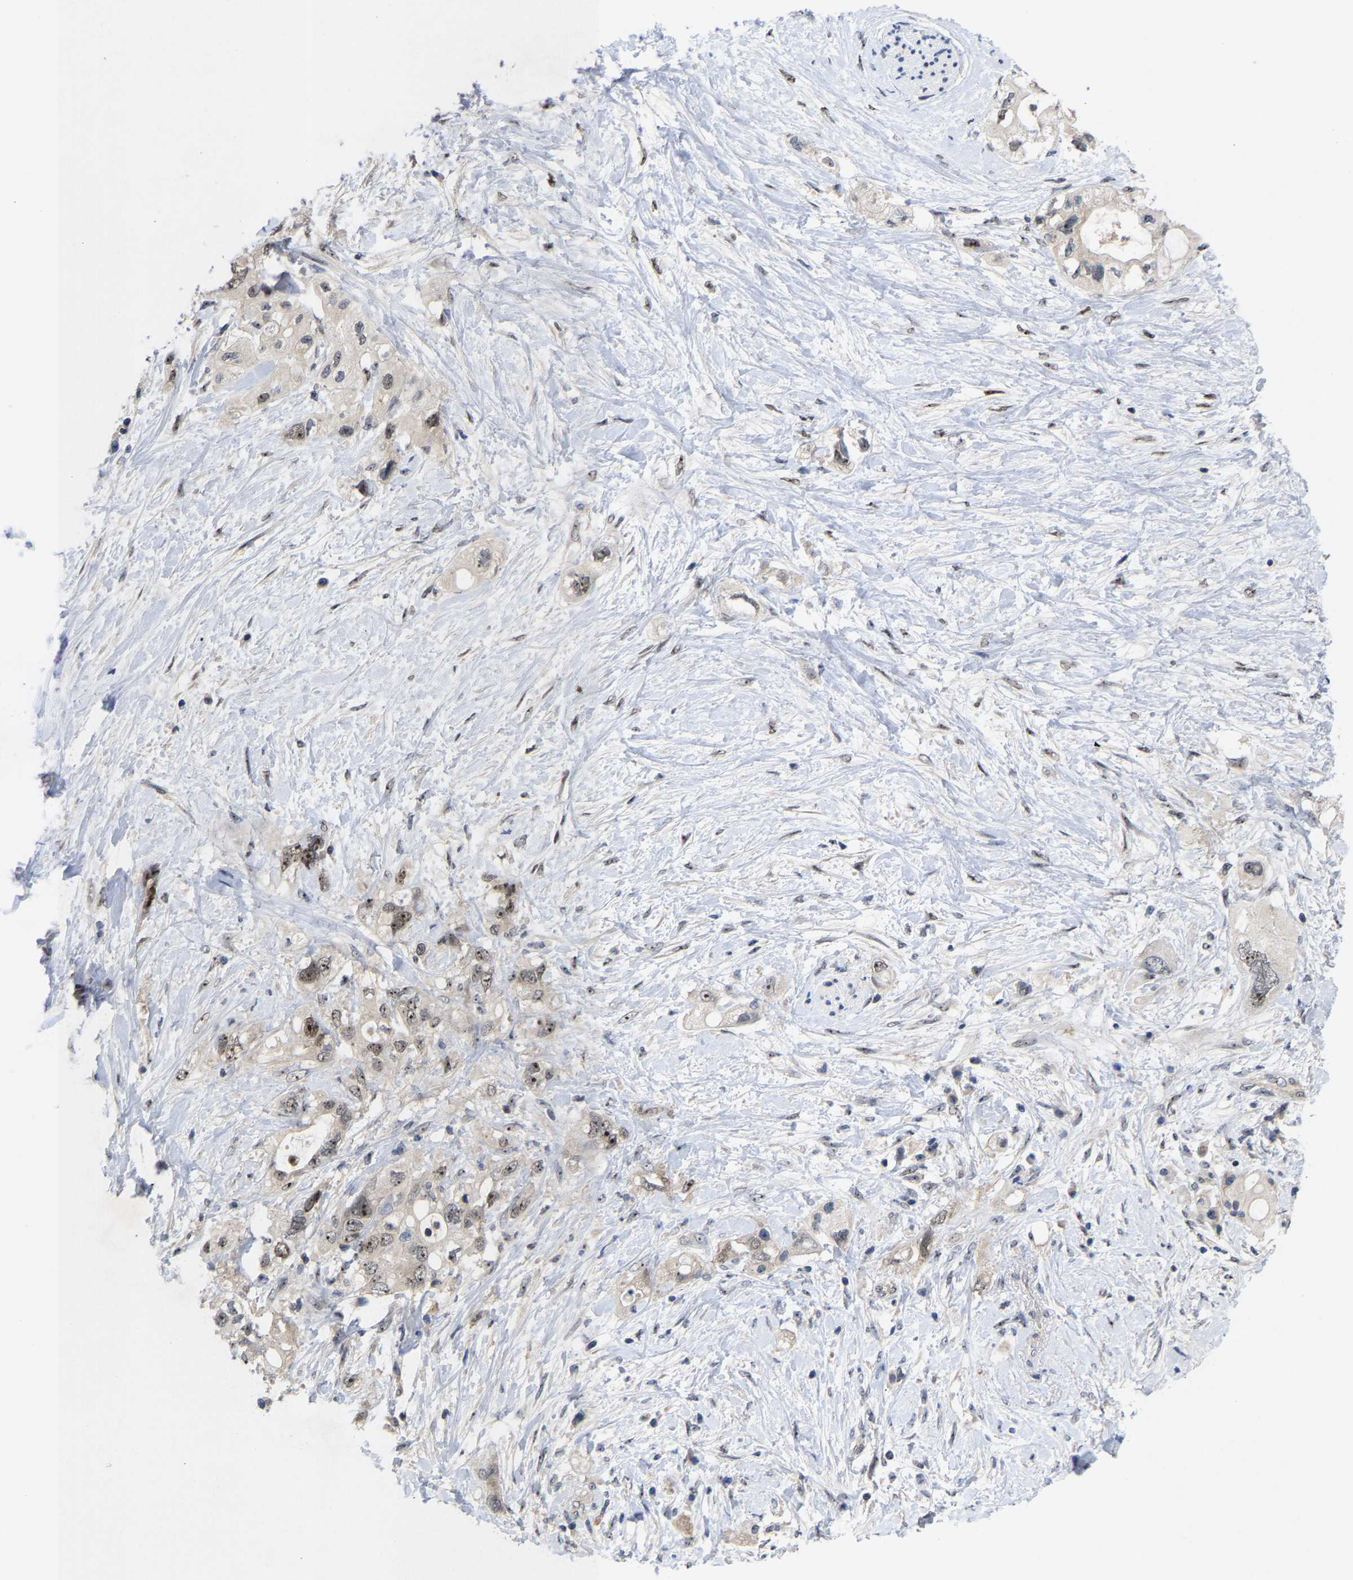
{"staining": {"intensity": "moderate", "quantity": ">75%", "location": "nuclear"}, "tissue": "pancreatic cancer", "cell_type": "Tumor cells", "image_type": "cancer", "snomed": [{"axis": "morphology", "description": "Adenocarcinoma, NOS"}, {"axis": "topography", "description": "Pancreas"}], "caption": "Approximately >75% of tumor cells in pancreatic adenocarcinoma exhibit moderate nuclear protein positivity as visualized by brown immunohistochemical staining.", "gene": "NLE1", "patient": {"sex": "female", "age": 56}}